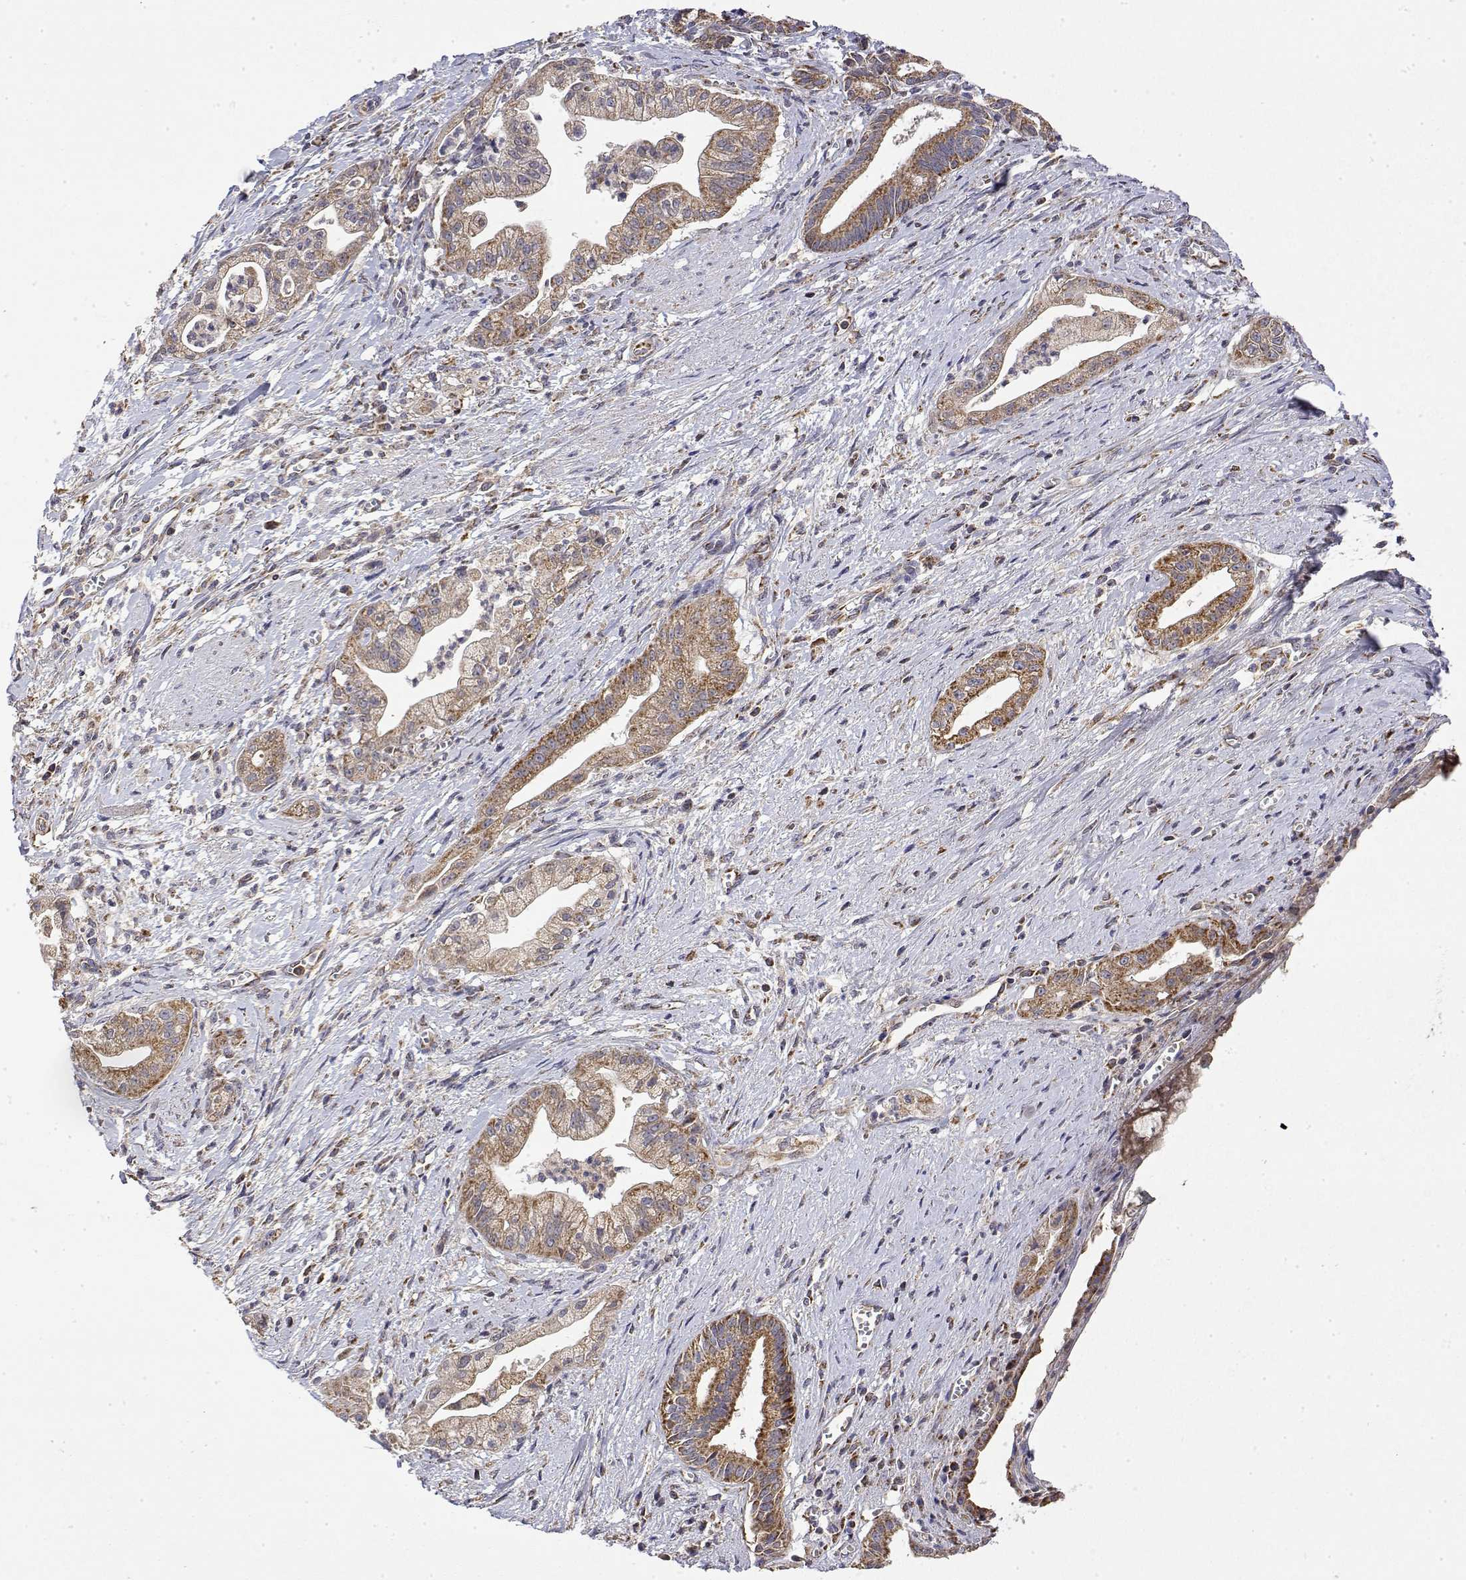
{"staining": {"intensity": "moderate", "quantity": ">75%", "location": "cytoplasmic/membranous"}, "tissue": "pancreatic cancer", "cell_type": "Tumor cells", "image_type": "cancer", "snomed": [{"axis": "morphology", "description": "Normal tissue, NOS"}, {"axis": "morphology", "description": "Adenocarcinoma, NOS"}, {"axis": "topography", "description": "Lymph node"}, {"axis": "topography", "description": "Pancreas"}], "caption": "Immunohistochemical staining of human pancreatic cancer (adenocarcinoma) exhibits medium levels of moderate cytoplasmic/membranous protein staining in about >75% of tumor cells.", "gene": "GADD45GIP1", "patient": {"sex": "female", "age": 58}}